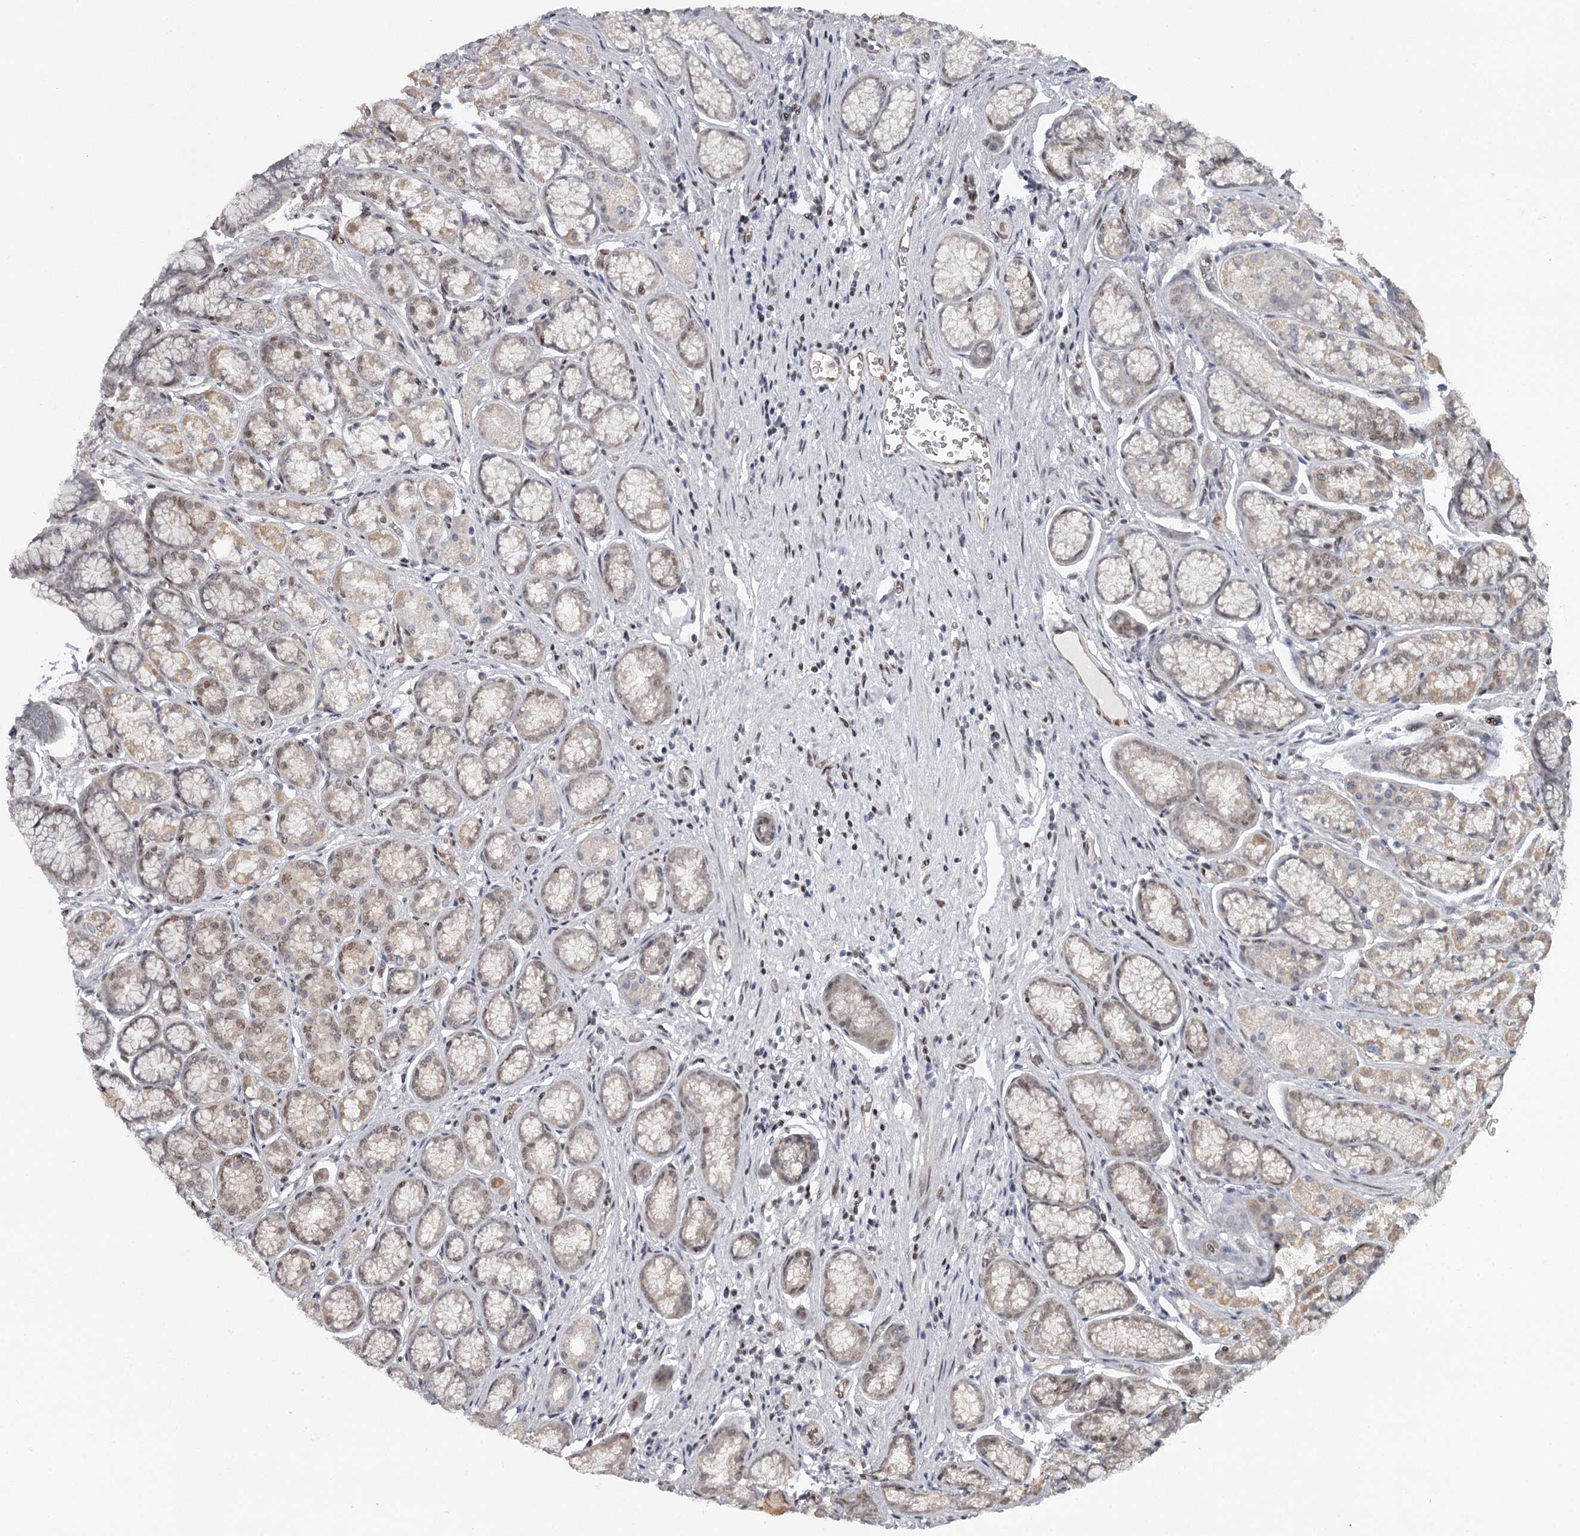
{"staining": {"intensity": "moderate", "quantity": "25%-75%", "location": "cytoplasmic/membranous,nuclear"}, "tissue": "stomach", "cell_type": "Glandular cells", "image_type": "normal", "snomed": [{"axis": "morphology", "description": "Normal tissue, NOS"}, {"axis": "morphology", "description": "Adenocarcinoma, NOS"}, {"axis": "morphology", "description": "Adenocarcinoma, High grade"}, {"axis": "topography", "description": "Stomach, upper"}, {"axis": "topography", "description": "Stomach"}], "caption": "Immunohistochemistry (IHC) of unremarkable stomach reveals medium levels of moderate cytoplasmic/membranous,nuclear positivity in approximately 25%-75% of glandular cells.", "gene": "FAM13C", "patient": {"sex": "female", "age": 65}}